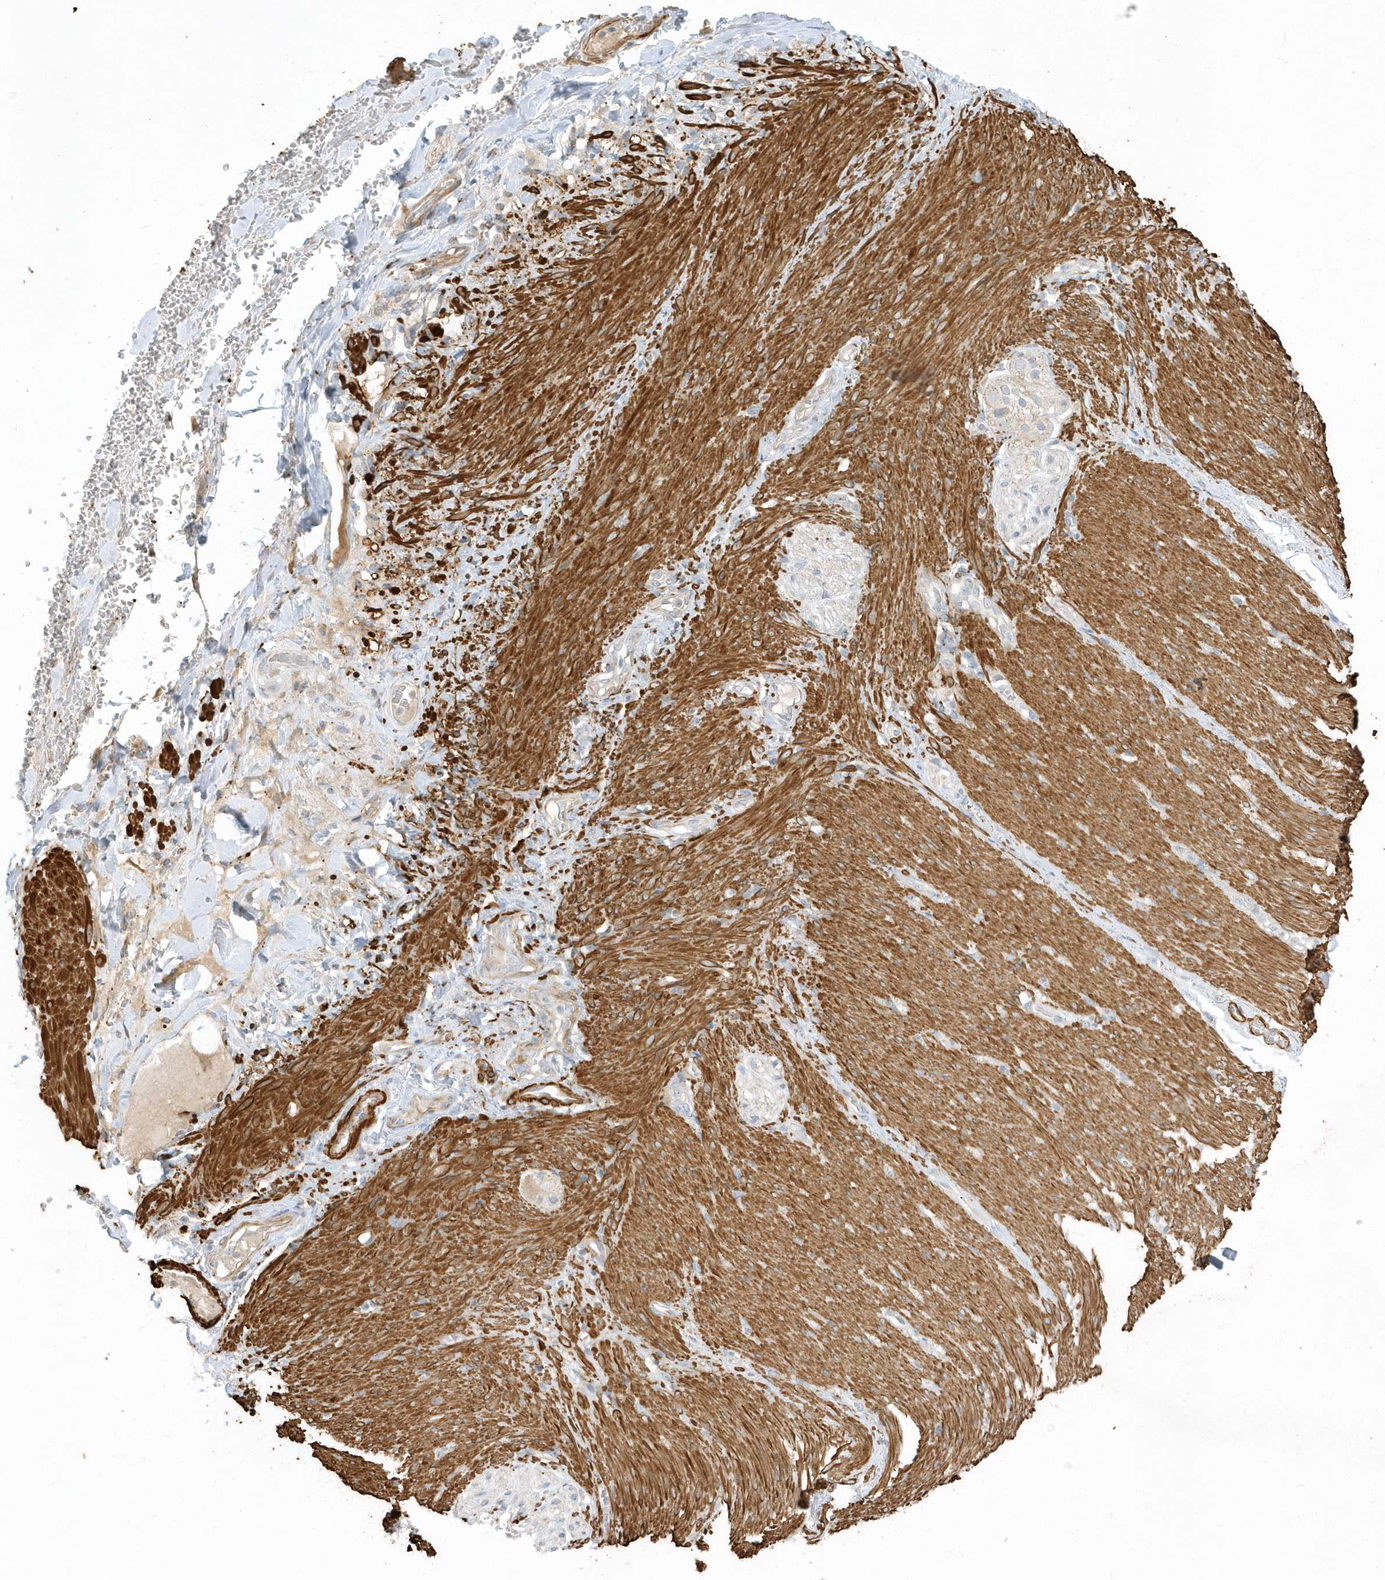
{"staining": {"intensity": "negative", "quantity": "none", "location": "none"}, "tissue": "adipose tissue", "cell_type": "Adipocytes", "image_type": "normal", "snomed": [{"axis": "morphology", "description": "Normal tissue, NOS"}, {"axis": "topography", "description": "Colon"}, {"axis": "topography", "description": "Peripheral nerve tissue"}], "caption": "Adipocytes are negative for protein expression in unremarkable human adipose tissue. The staining is performed using DAB (3,3'-diaminobenzidine) brown chromogen with nuclei counter-stained in using hematoxylin.", "gene": "THADA", "patient": {"sex": "female", "age": 61}}